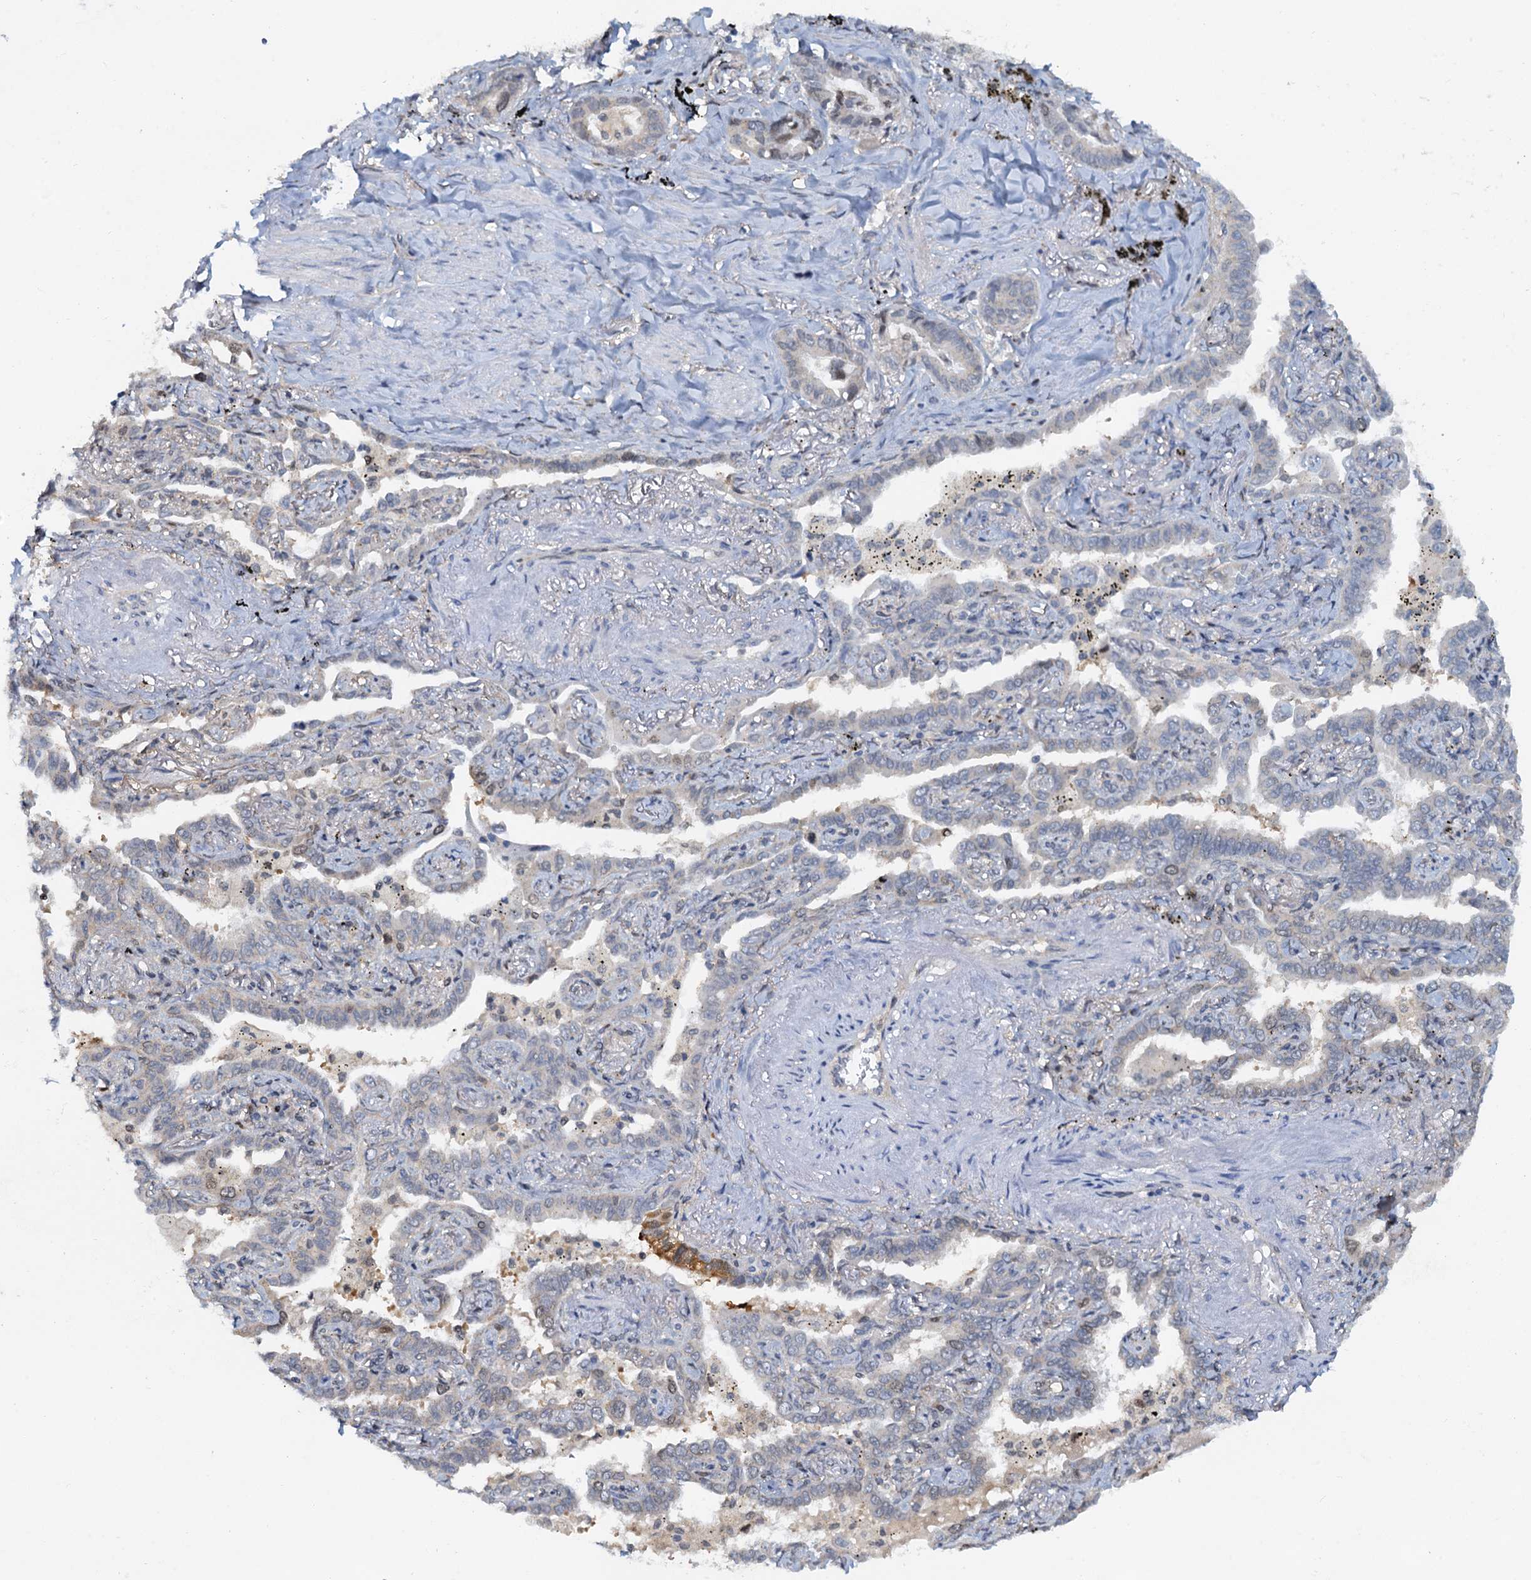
{"staining": {"intensity": "negative", "quantity": "none", "location": "none"}, "tissue": "lung cancer", "cell_type": "Tumor cells", "image_type": "cancer", "snomed": [{"axis": "morphology", "description": "Adenocarcinoma, NOS"}, {"axis": "topography", "description": "Lung"}], "caption": "Immunohistochemistry image of neoplastic tissue: lung cancer stained with DAB demonstrates no significant protein staining in tumor cells.", "gene": "PTGES3", "patient": {"sex": "male", "age": 67}}